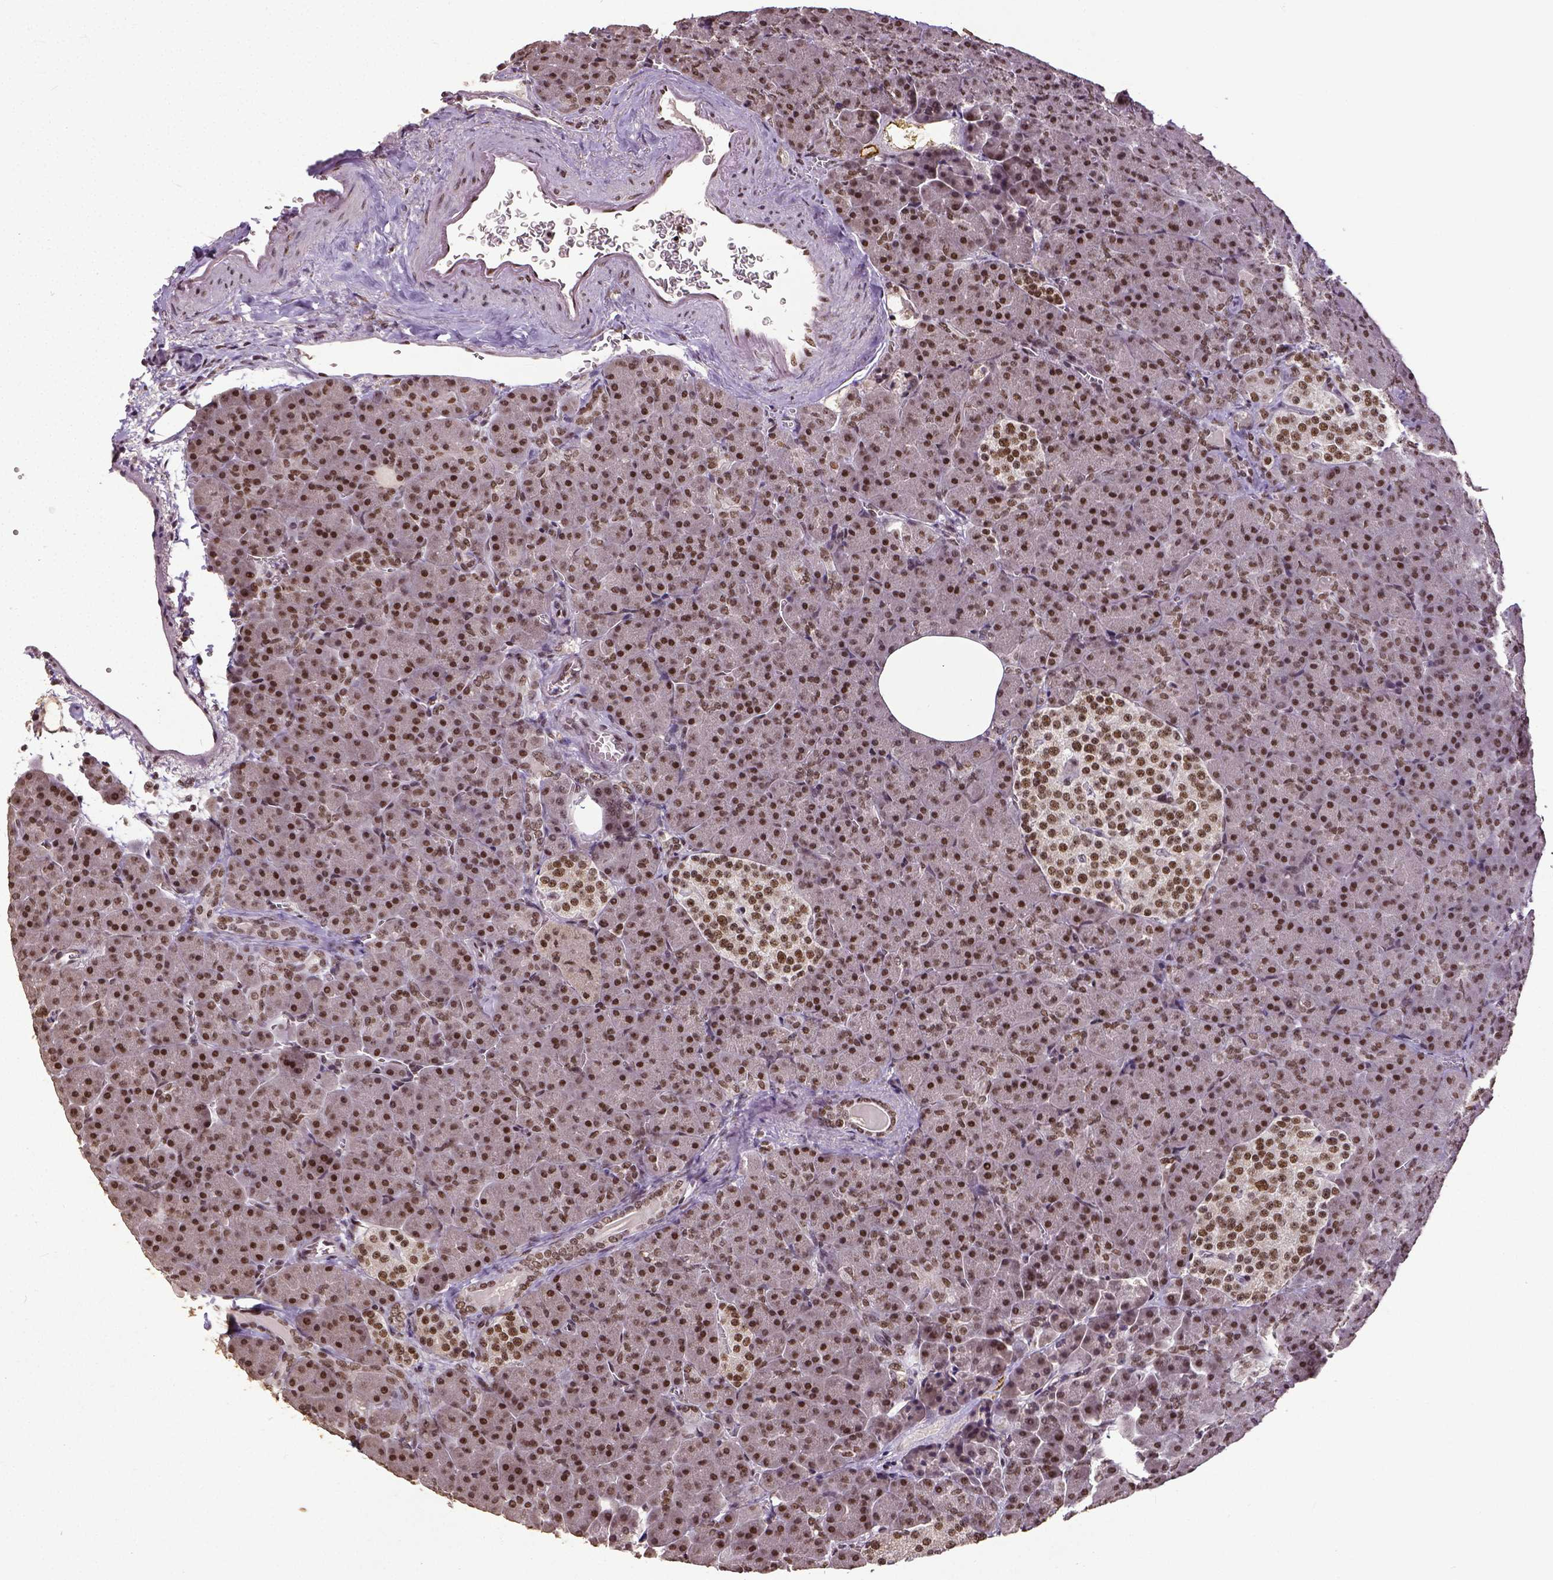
{"staining": {"intensity": "strong", "quantity": ">75%", "location": "nuclear"}, "tissue": "pancreas", "cell_type": "Exocrine glandular cells", "image_type": "normal", "snomed": [{"axis": "morphology", "description": "Normal tissue, NOS"}, {"axis": "topography", "description": "Pancreas"}], "caption": "Brown immunohistochemical staining in normal pancreas shows strong nuclear expression in approximately >75% of exocrine glandular cells. (Stains: DAB (3,3'-diaminobenzidine) in brown, nuclei in blue, Microscopy: brightfield microscopy at high magnification).", "gene": "ATRX", "patient": {"sex": "female", "age": 74}}